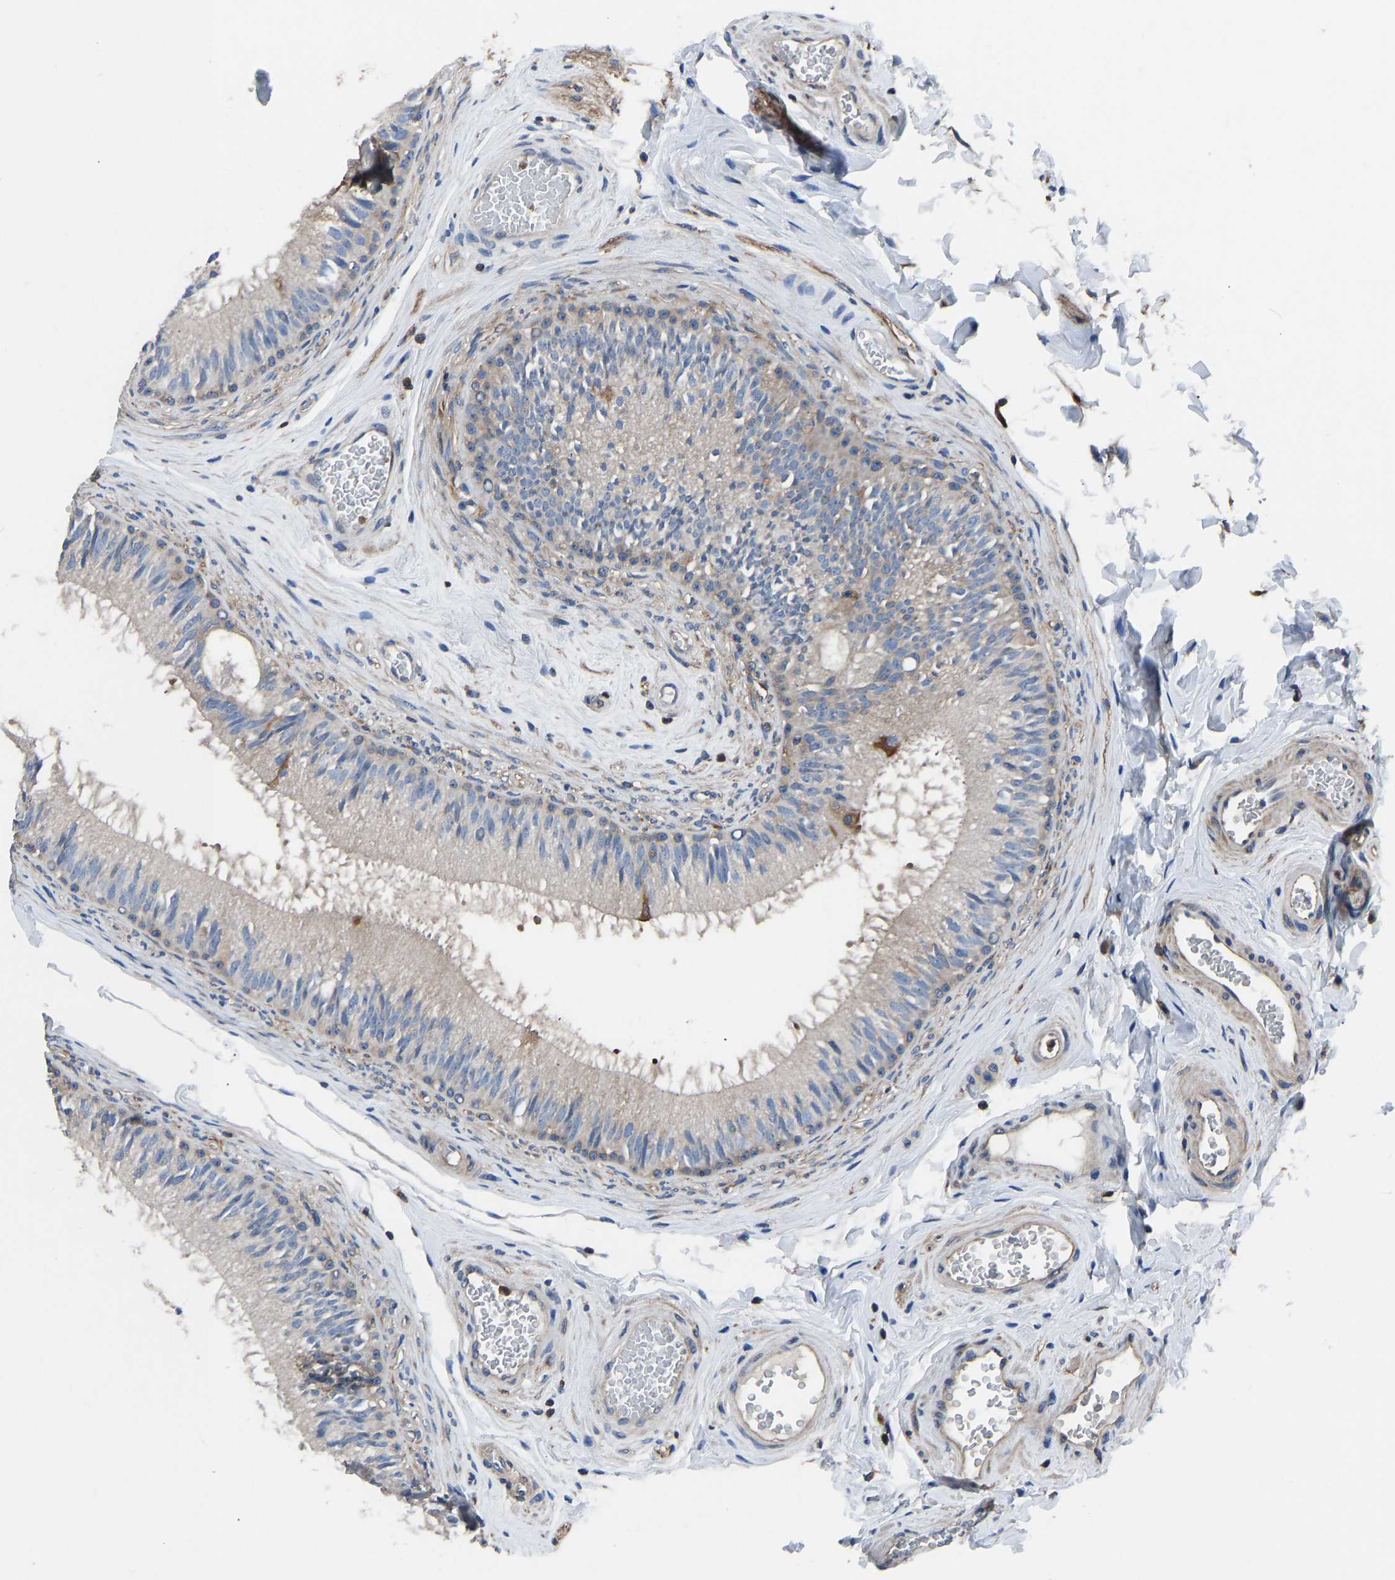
{"staining": {"intensity": "weak", "quantity": "25%-75%", "location": "cytoplasmic/membranous"}, "tissue": "epididymis", "cell_type": "Glandular cells", "image_type": "normal", "snomed": [{"axis": "morphology", "description": "Normal tissue, NOS"}, {"axis": "topography", "description": "Testis"}, {"axis": "topography", "description": "Epididymis"}], "caption": "A high-resolution micrograph shows immunohistochemistry staining of normal epididymis, which shows weak cytoplasmic/membranous staining in approximately 25%-75% of glandular cells. The protein is stained brown, and the nuclei are stained in blue (DAB (3,3'-diaminobenzidine) IHC with brightfield microscopy, high magnification).", "gene": "PRKAR1A", "patient": {"sex": "male", "age": 36}}